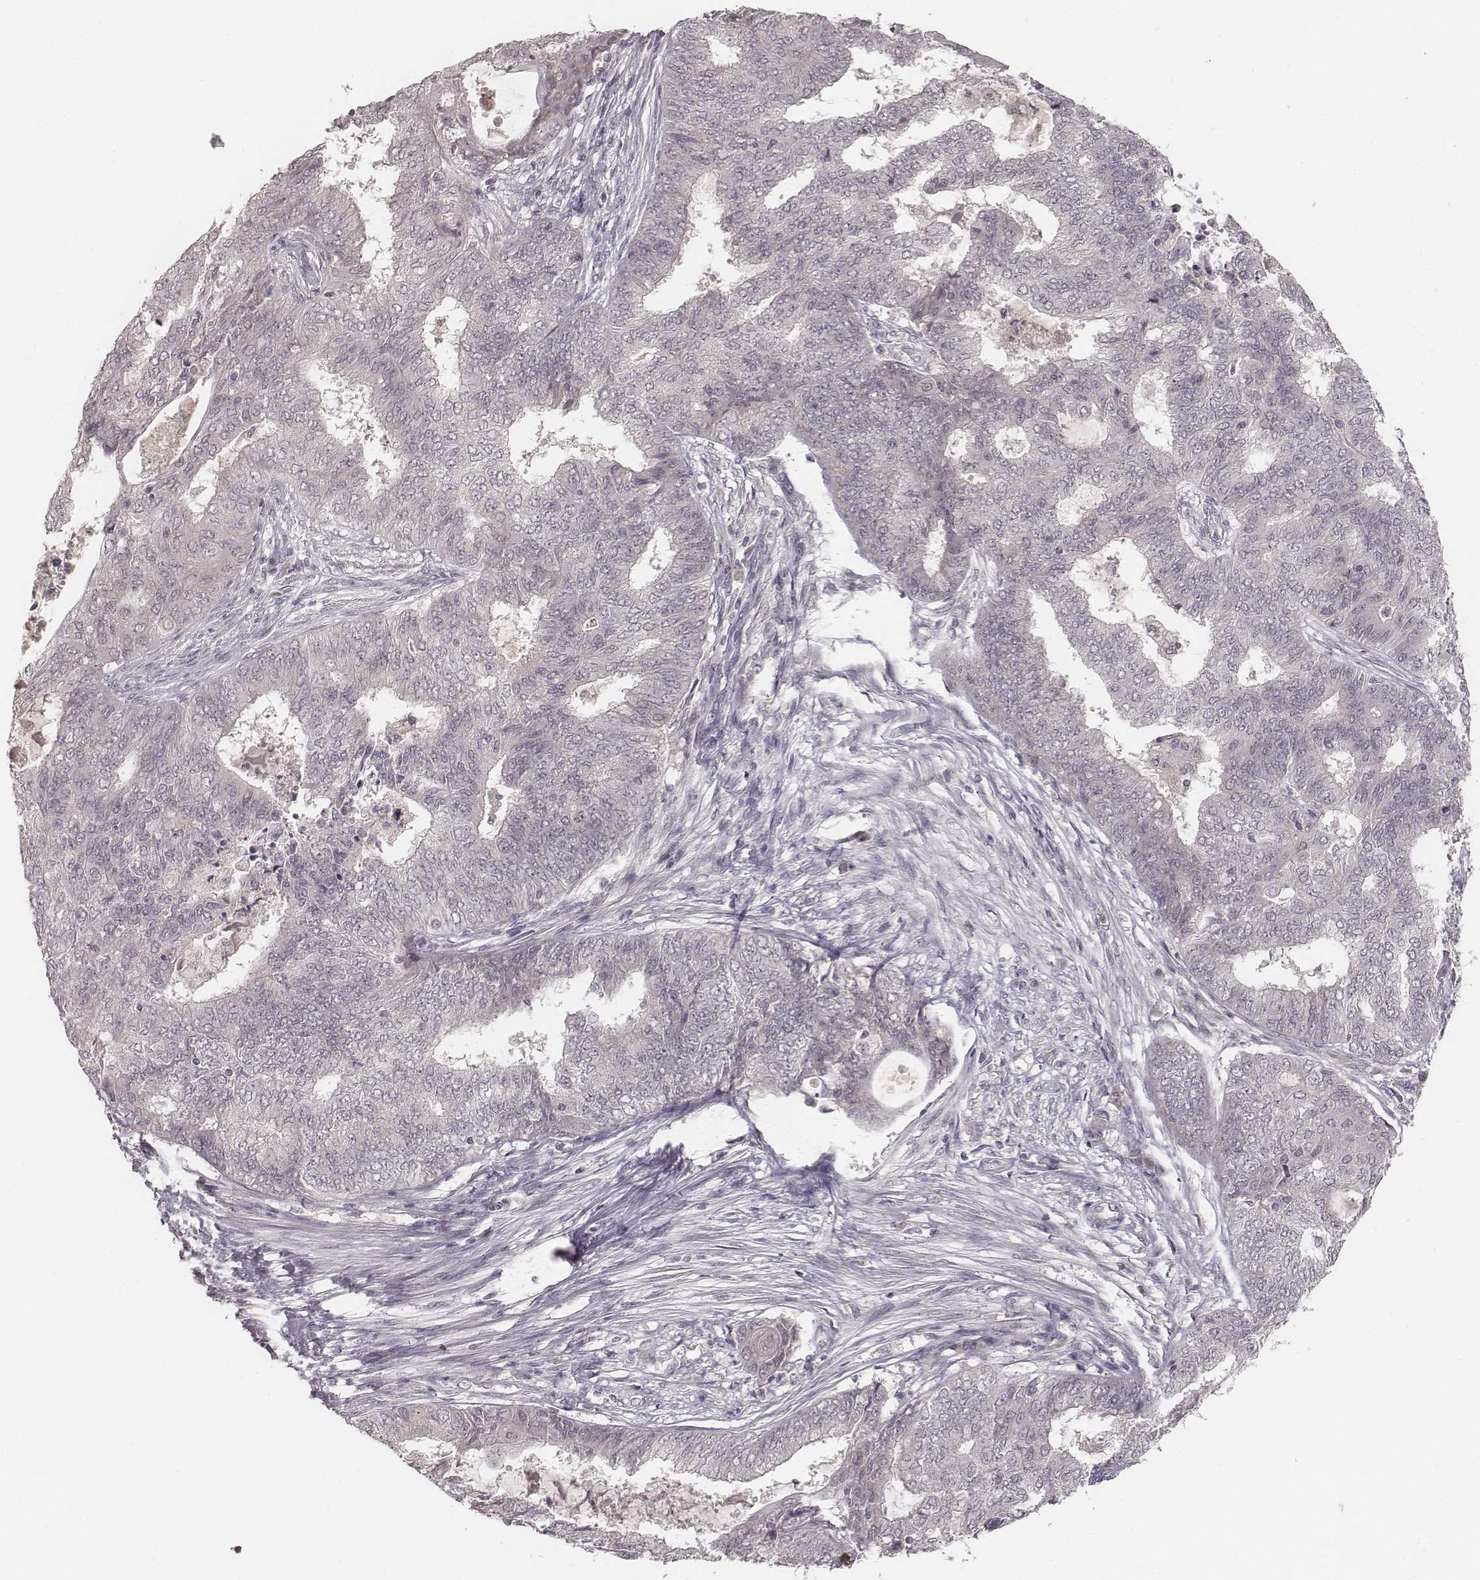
{"staining": {"intensity": "negative", "quantity": "none", "location": "none"}, "tissue": "endometrial cancer", "cell_type": "Tumor cells", "image_type": "cancer", "snomed": [{"axis": "morphology", "description": "Adenocarcinoma, NOS"}, {"axis": "topography", "description": "Endometrium"}], "caption": "Tumor cells show no significant staining in adenocarcinoma (endometrial).", "gene": "LY6K", "patient": {"sex": "female", "age": 62}}